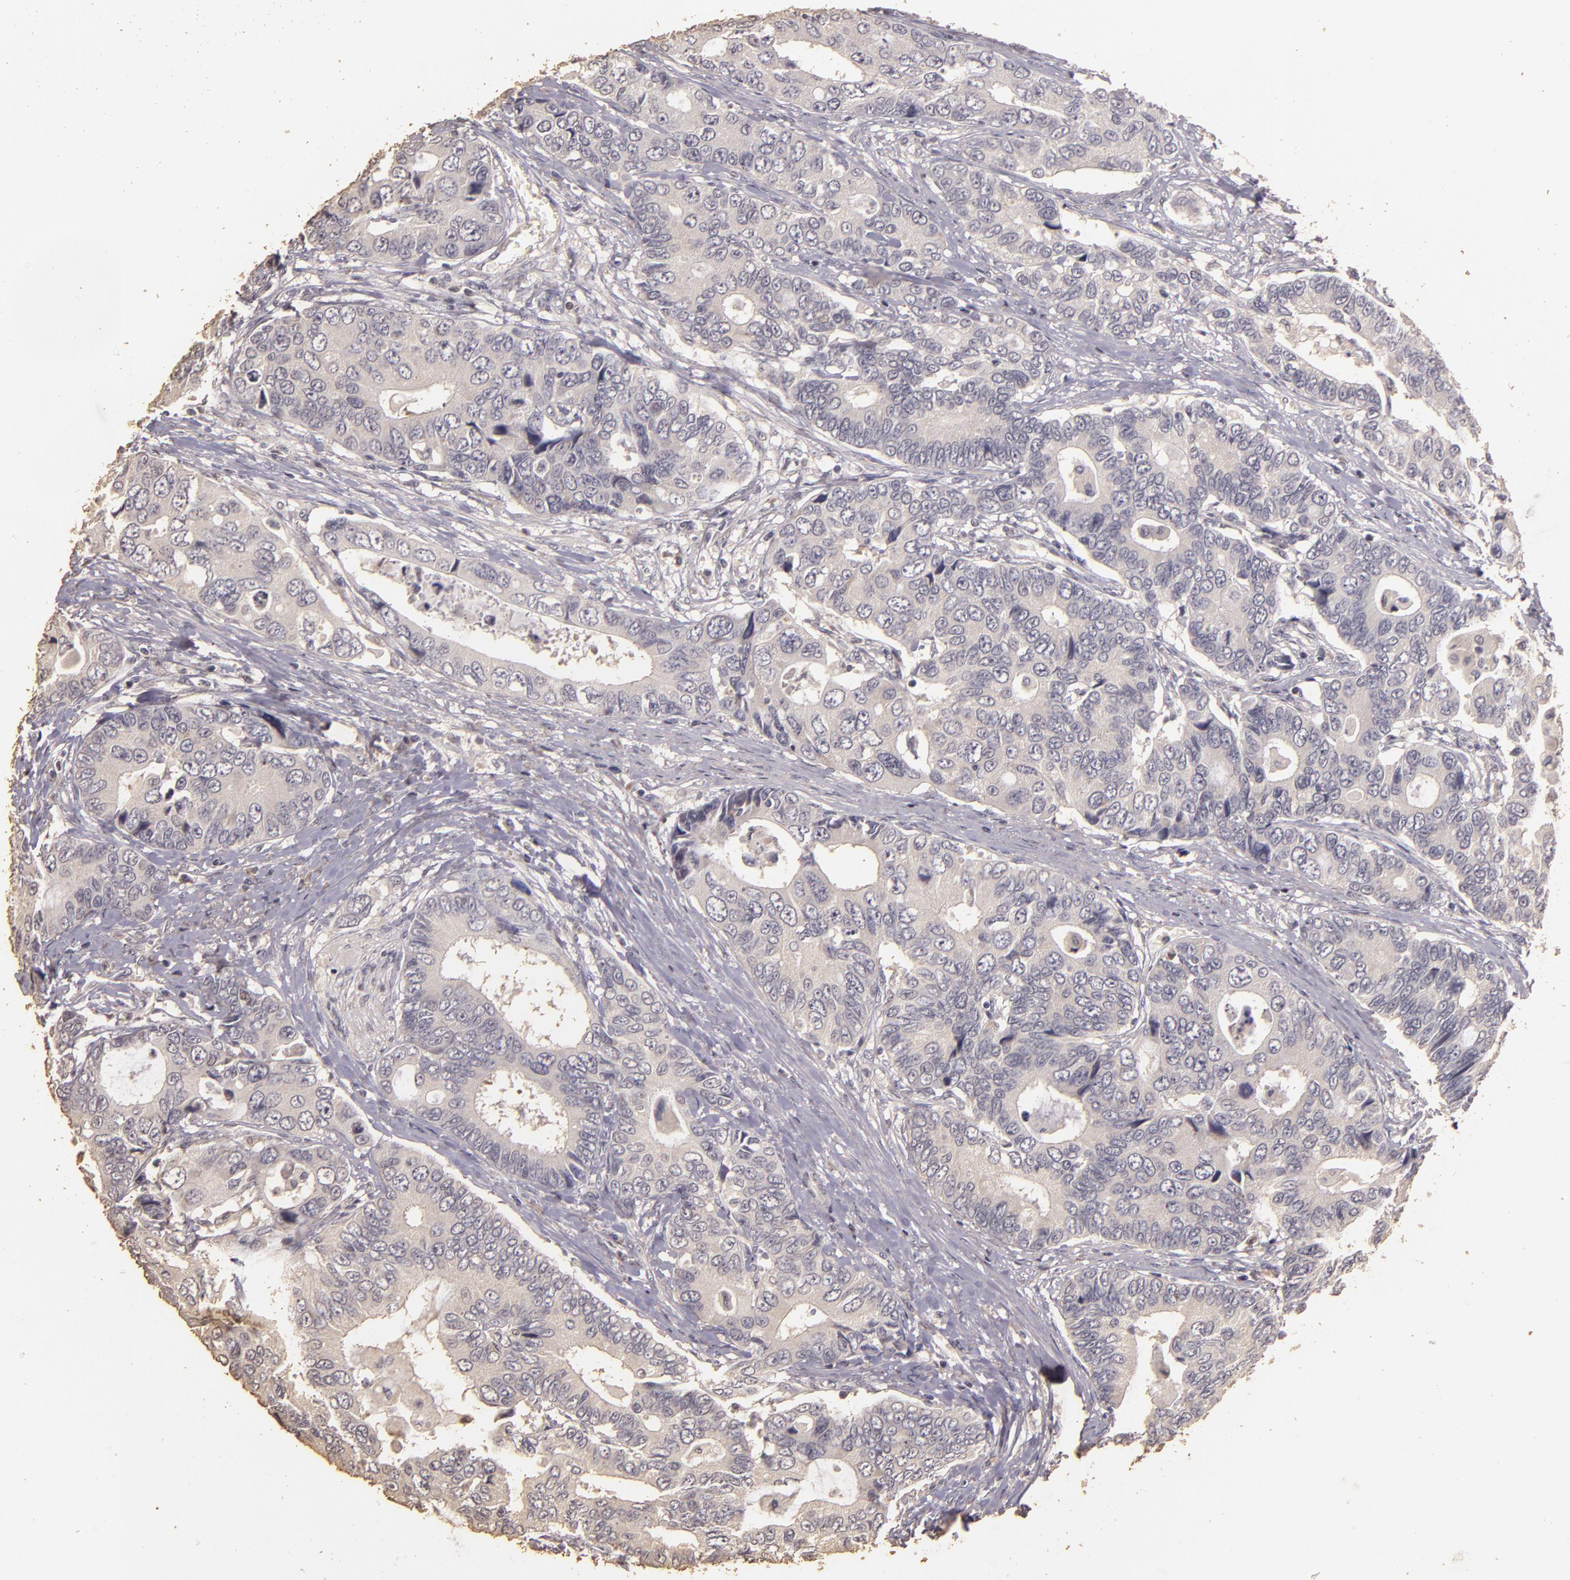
{"staining": {"intensity": "negative", "quantity": "none", "location": "none"}, "tissue": "colorectal cancer", "cell_type": "Tumor cells", "image_type": "cancer", "snomed": [{"axis": "morphology", "description": "Adenocarcinoma, NOS"}, {"axis": "topography", "description": "Rectum"}], "caption": "High magnification brightfield microscopy of adenocarcinoma (colorectal) stained with DAB (3,3'-diaminobenzidine) (brown) and counterstained with hematoxylin (blue): tumor cells show no significant positivity. (Stains: DAB IHC with hematoxylin counter stain, Microscopy: brightfield microscopy at high magnification).", "gene": "BCL2L13", "patient": {"sex": "female", "age": 67}}